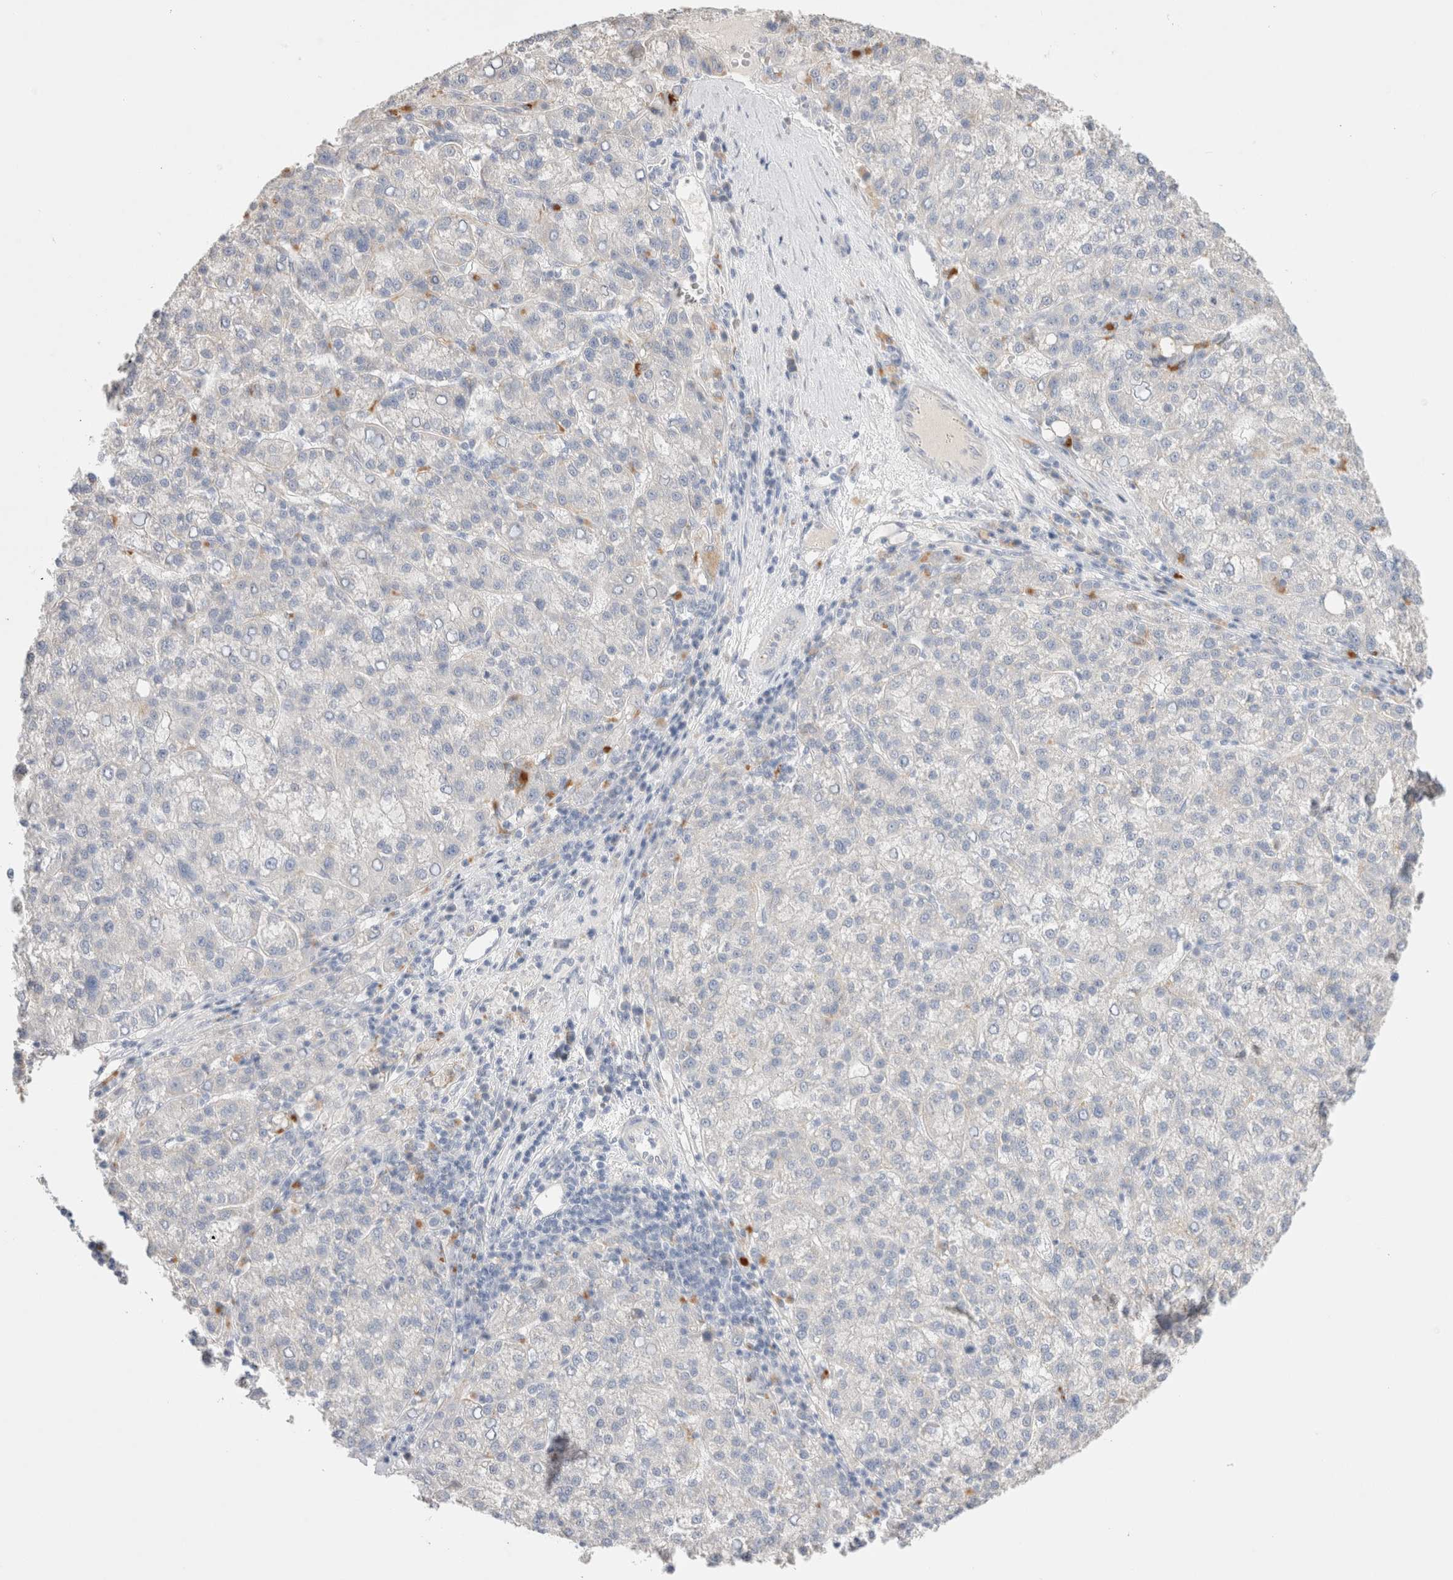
{"staining": {"intensity": "negative", "quantity": "none", "location": "none"}, "tissue": "liver cancer", "cell_type": "Tumor cells", "image_type": "cancer", "snomed": [{"axis": "morphology", "description": "Carcinoma, Hepatocellular, NOS"}, {"axis": "topography", "description": "Liver"}], "caption": "Tumor cells show no significant positivity in liver cancer.", "gene": "HPGDS", "patient": {"sex": "female", "age": 58}}